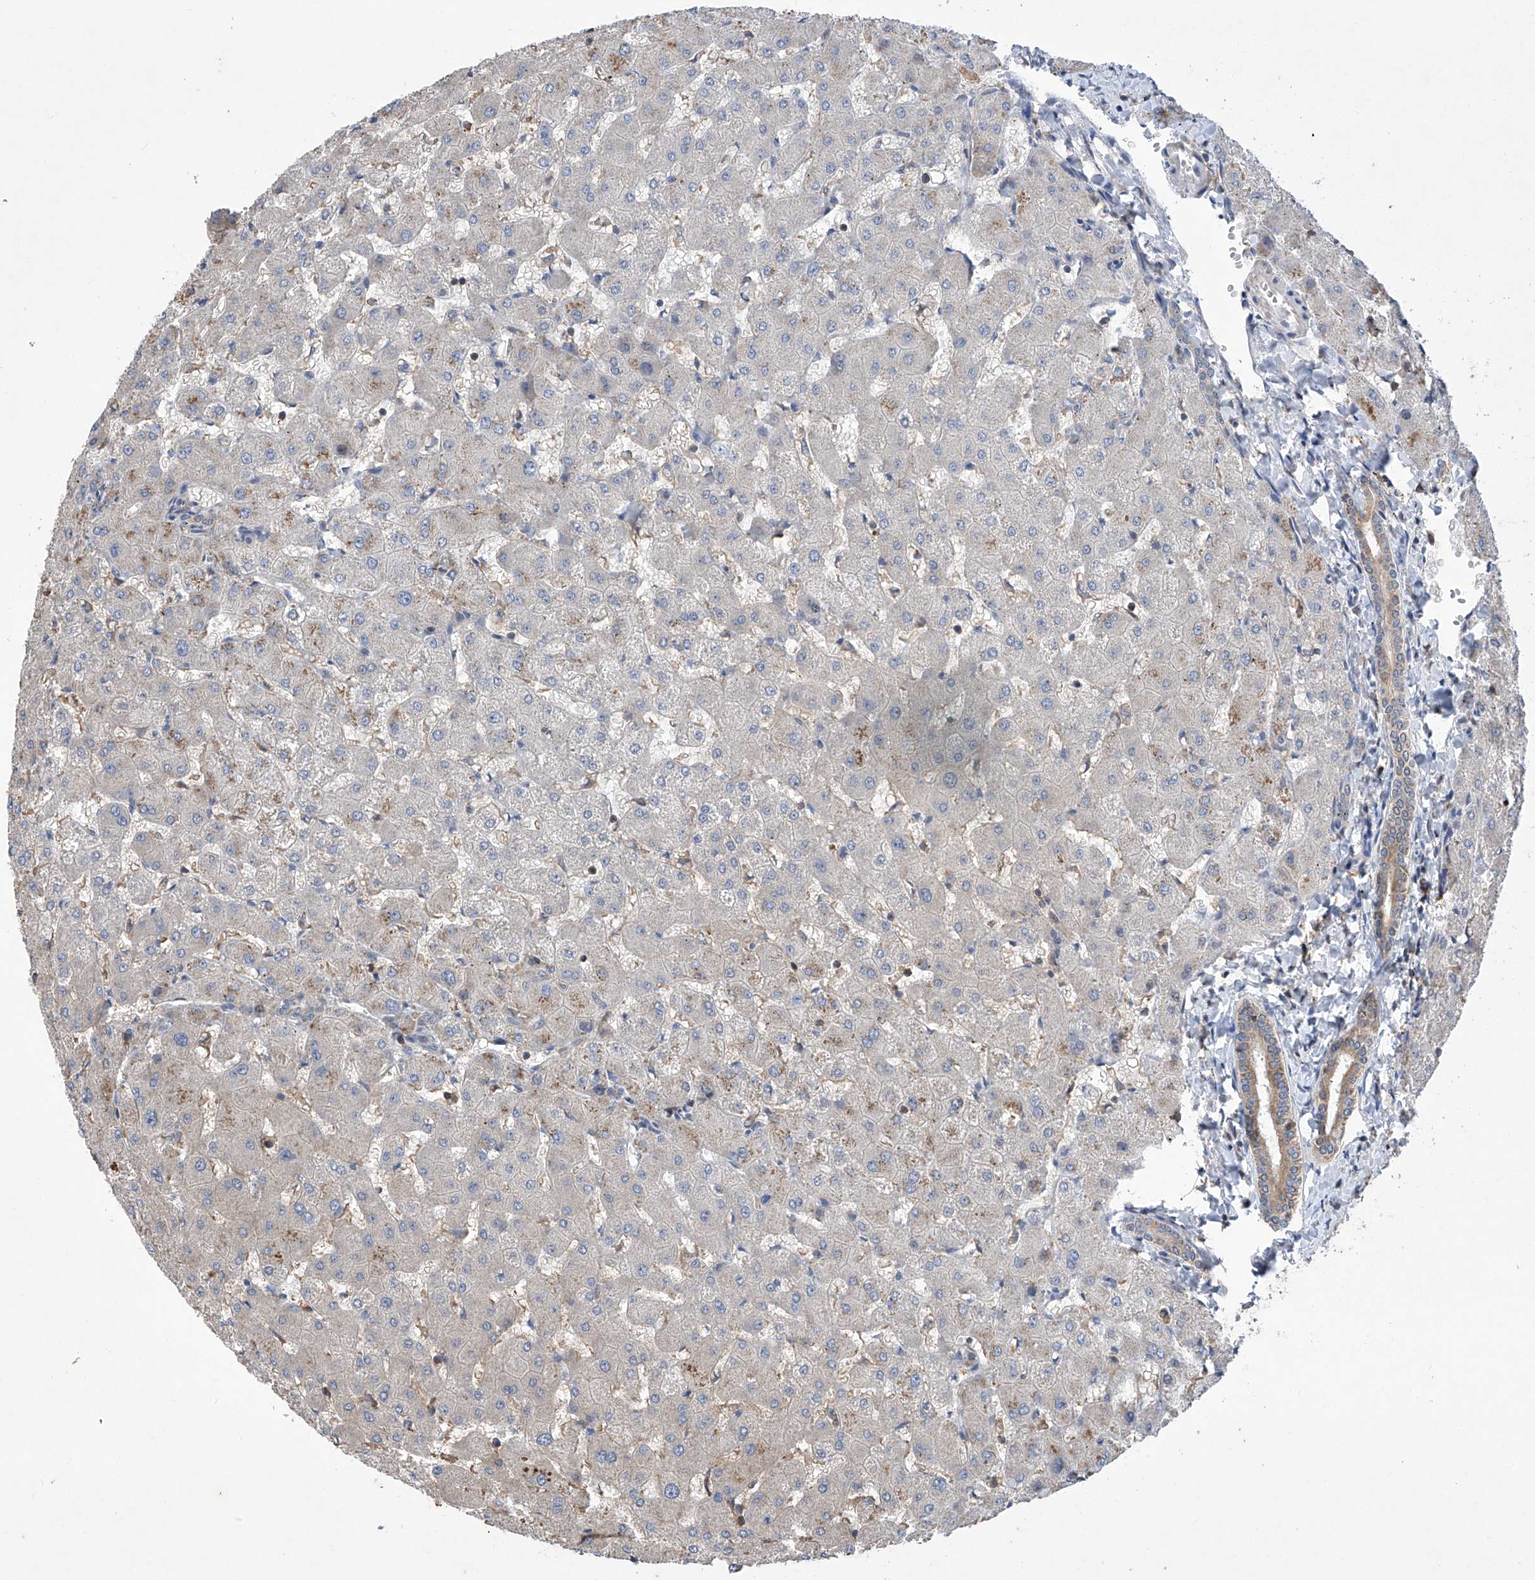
{"staining": {"intensity": "weak", "quantity": "25%-75%", "location": "cytoplasmic/membranous"}, "tissue": "liver", "cell_type": "Cholangiocytes", "image_type": "normal", "snomed": [{"axis": "morphology", "description": "Normal tissue, NOS"}, {"axis": "topography", "description": "Liver"}], "caption": "Liver stained with DAB (3,3'-diaminobenzidine) IHC exhibits low levels of weak cytoplasmic/membranous positivity in about 25%-75% of cholangiocytes. The staining was performed using DAB (3,3'-diaminobenzidine), with brown indicating positive protein expression. Nuclei are stained blue with hematoxylin.", "gene": "KIFC2", "patient": {"sex": "female", "age": 63}}